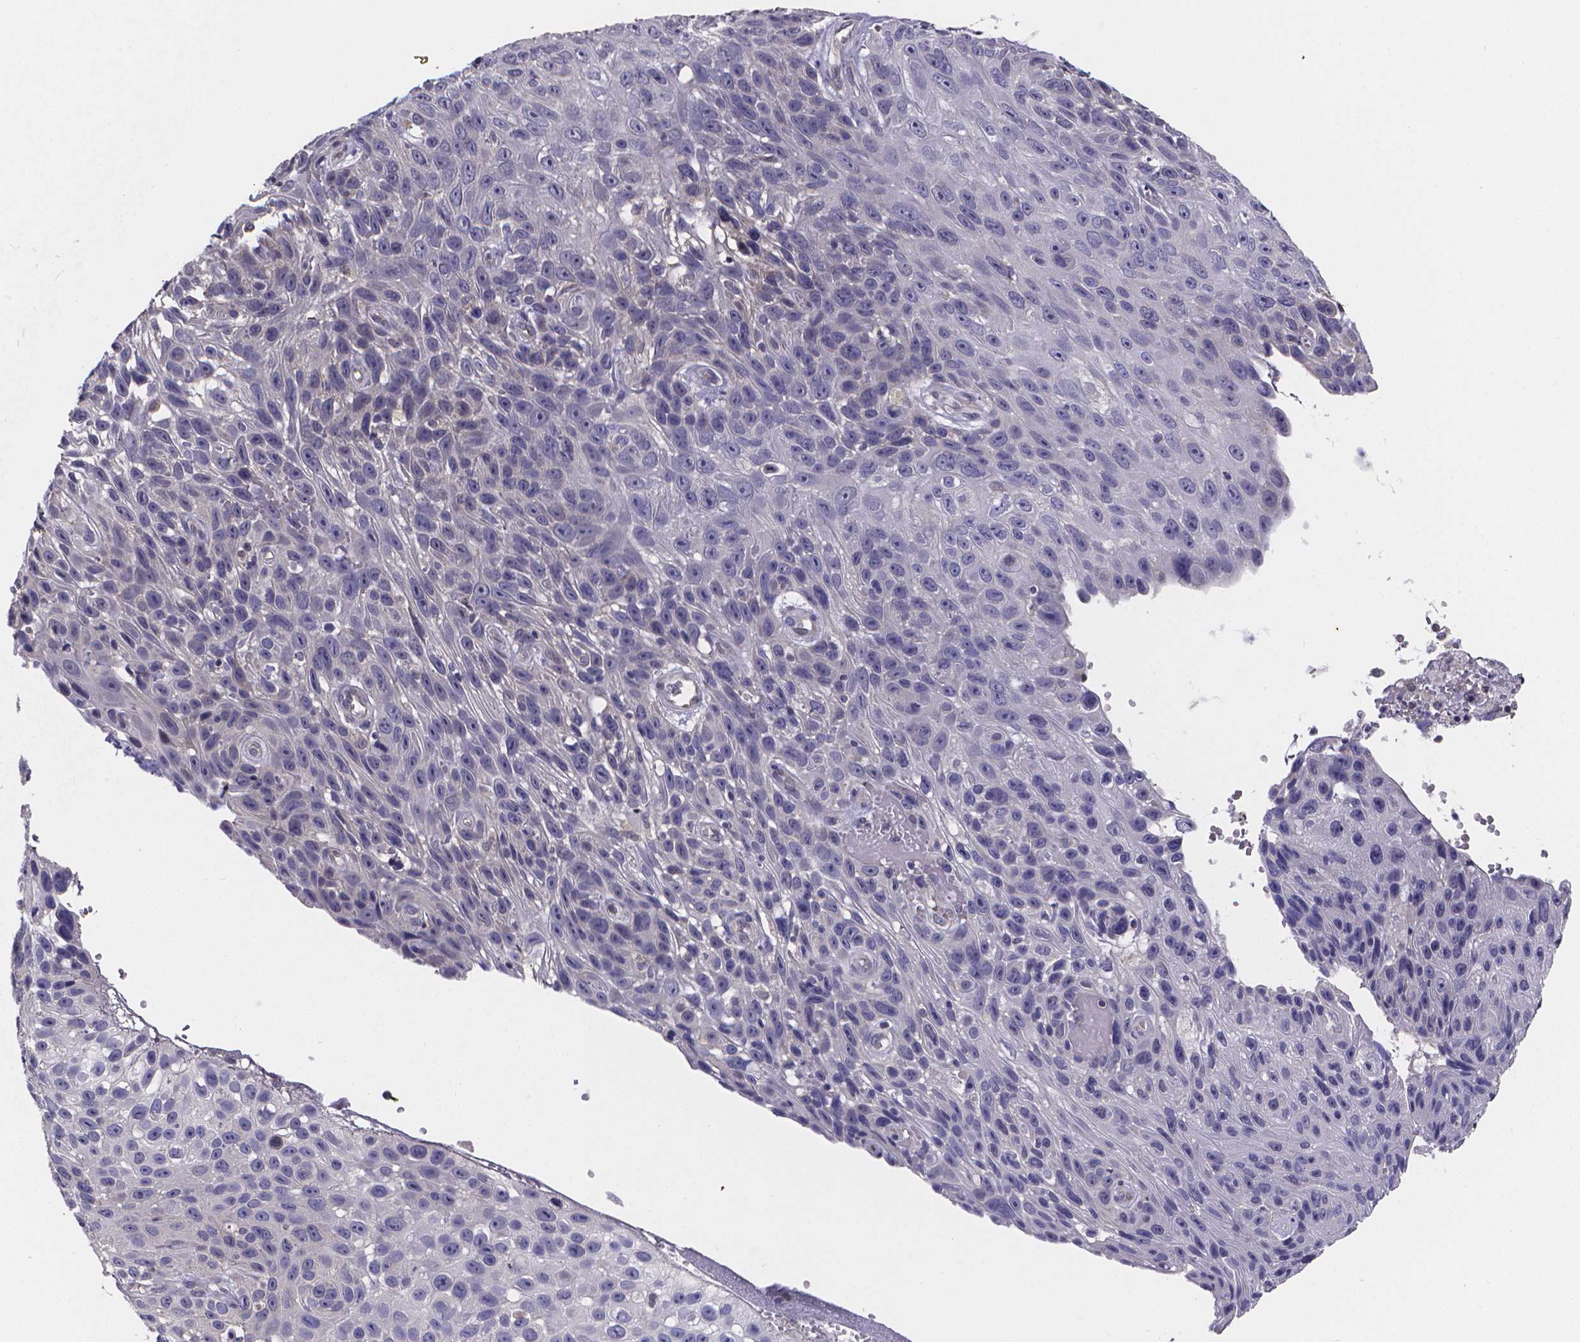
{"staining": {"intensity": "negative", "quantity": "none", "location": "none"}, "tissue": "skin cancer", "cell_type": "Tumor cells", "image_type": "cancer", "snomed": [{"axis": "morphology", "description": "Squamous cell carcinoma, NOS"}, {"axis": "topography", "description": "Skin"}], "caption": "A micrograph of human squamous cell carcinoma (skin) is negative for staining in tumor cells.", "gene": "PAH", "patient": {"sex": "male", "age": 82}}